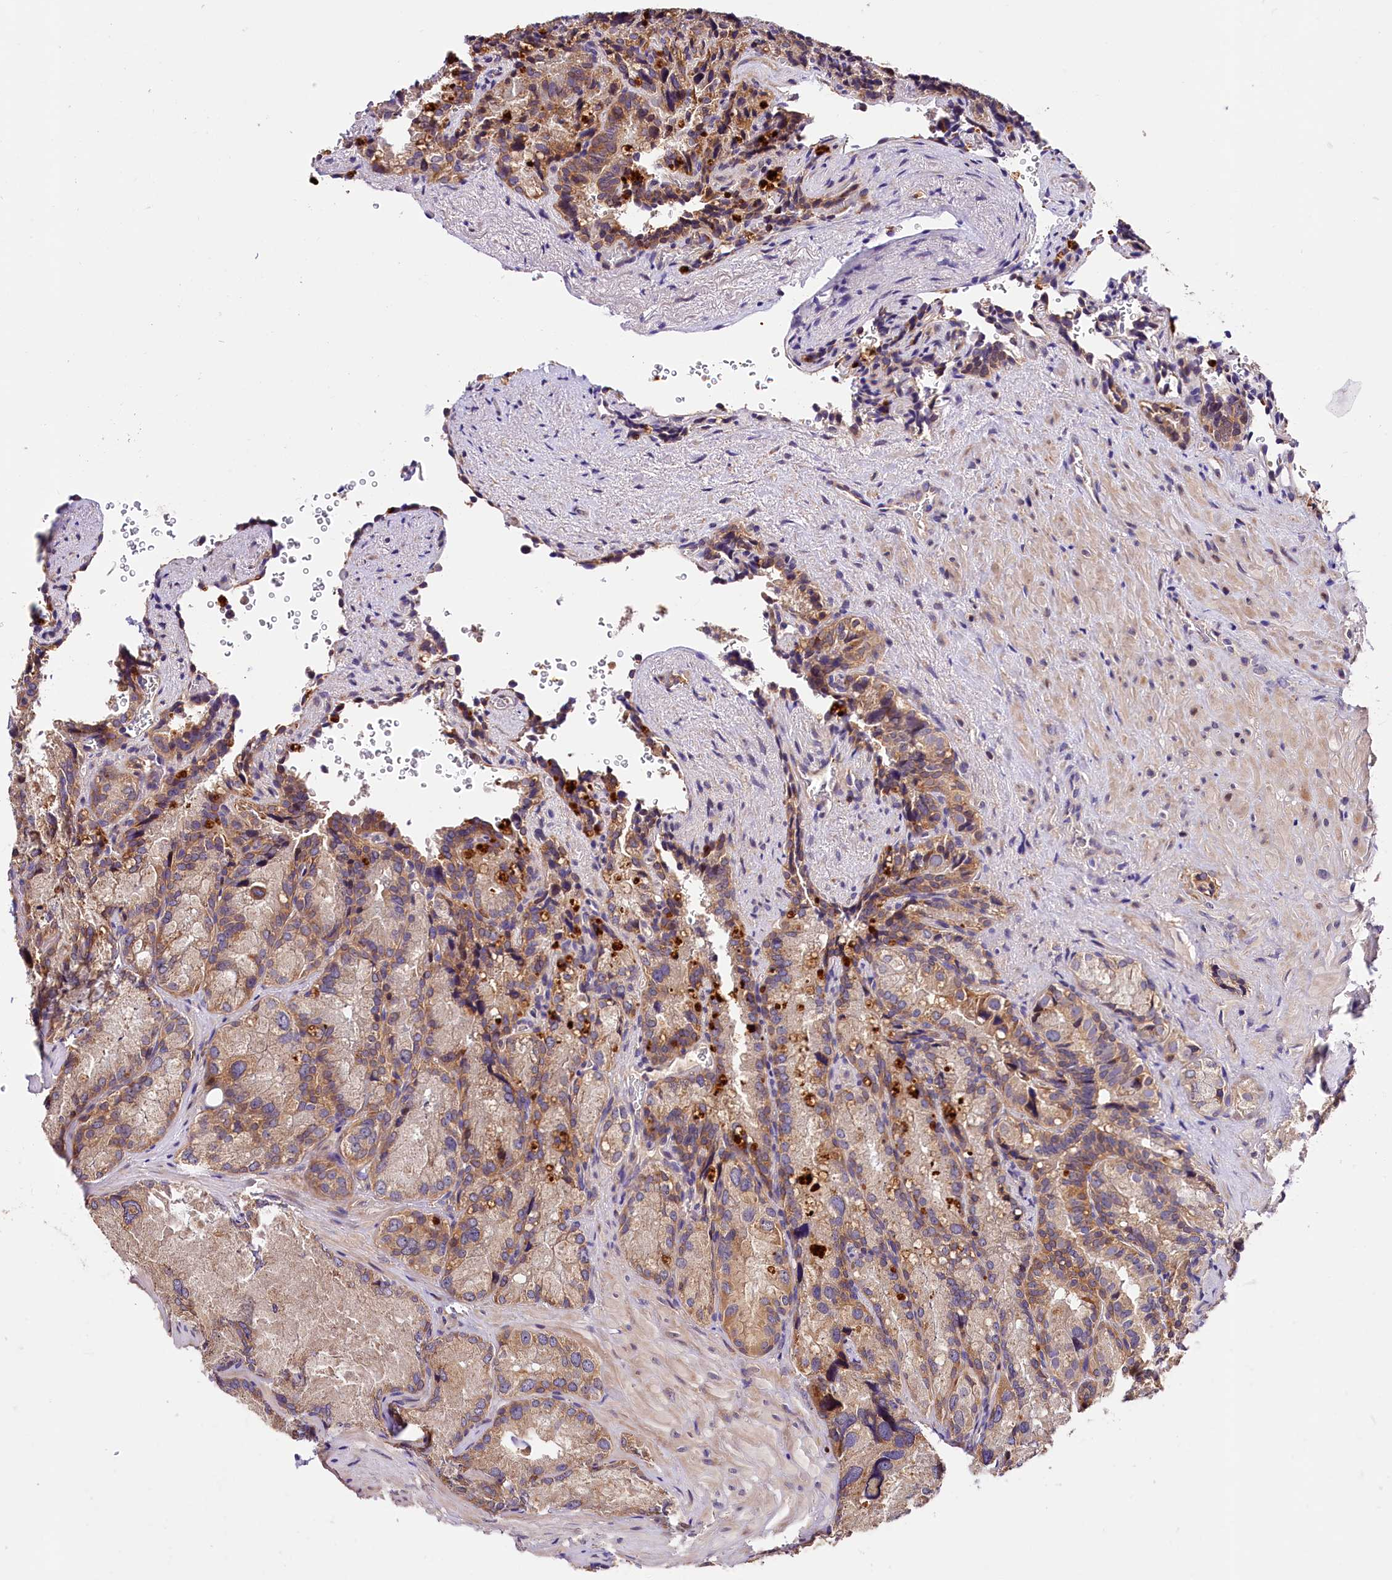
{"staining": {"intensity": "moderate", "quantity": ">75%", "location": "cytoplasmic/membranous"}, "tissue": "seminal vesicle", "cell_type": "Glandular cells", "image_type": "normal", "snomed": [{"axis": "morphology", "description": "Normal tissue, NOS"}, {"axis": "topography", "description": "Seminal veicle"}], "caption": "Immunohistochemistry (IHC) micrograph of normal human seminal vesicle stained for a protein (brown), which exhibits medium levels of moderate cytoplasmic/membranous expression in approximately >75% of glandular cells.", "gene": "KPTN", "patient": {"sex": "male", "age": 62}}